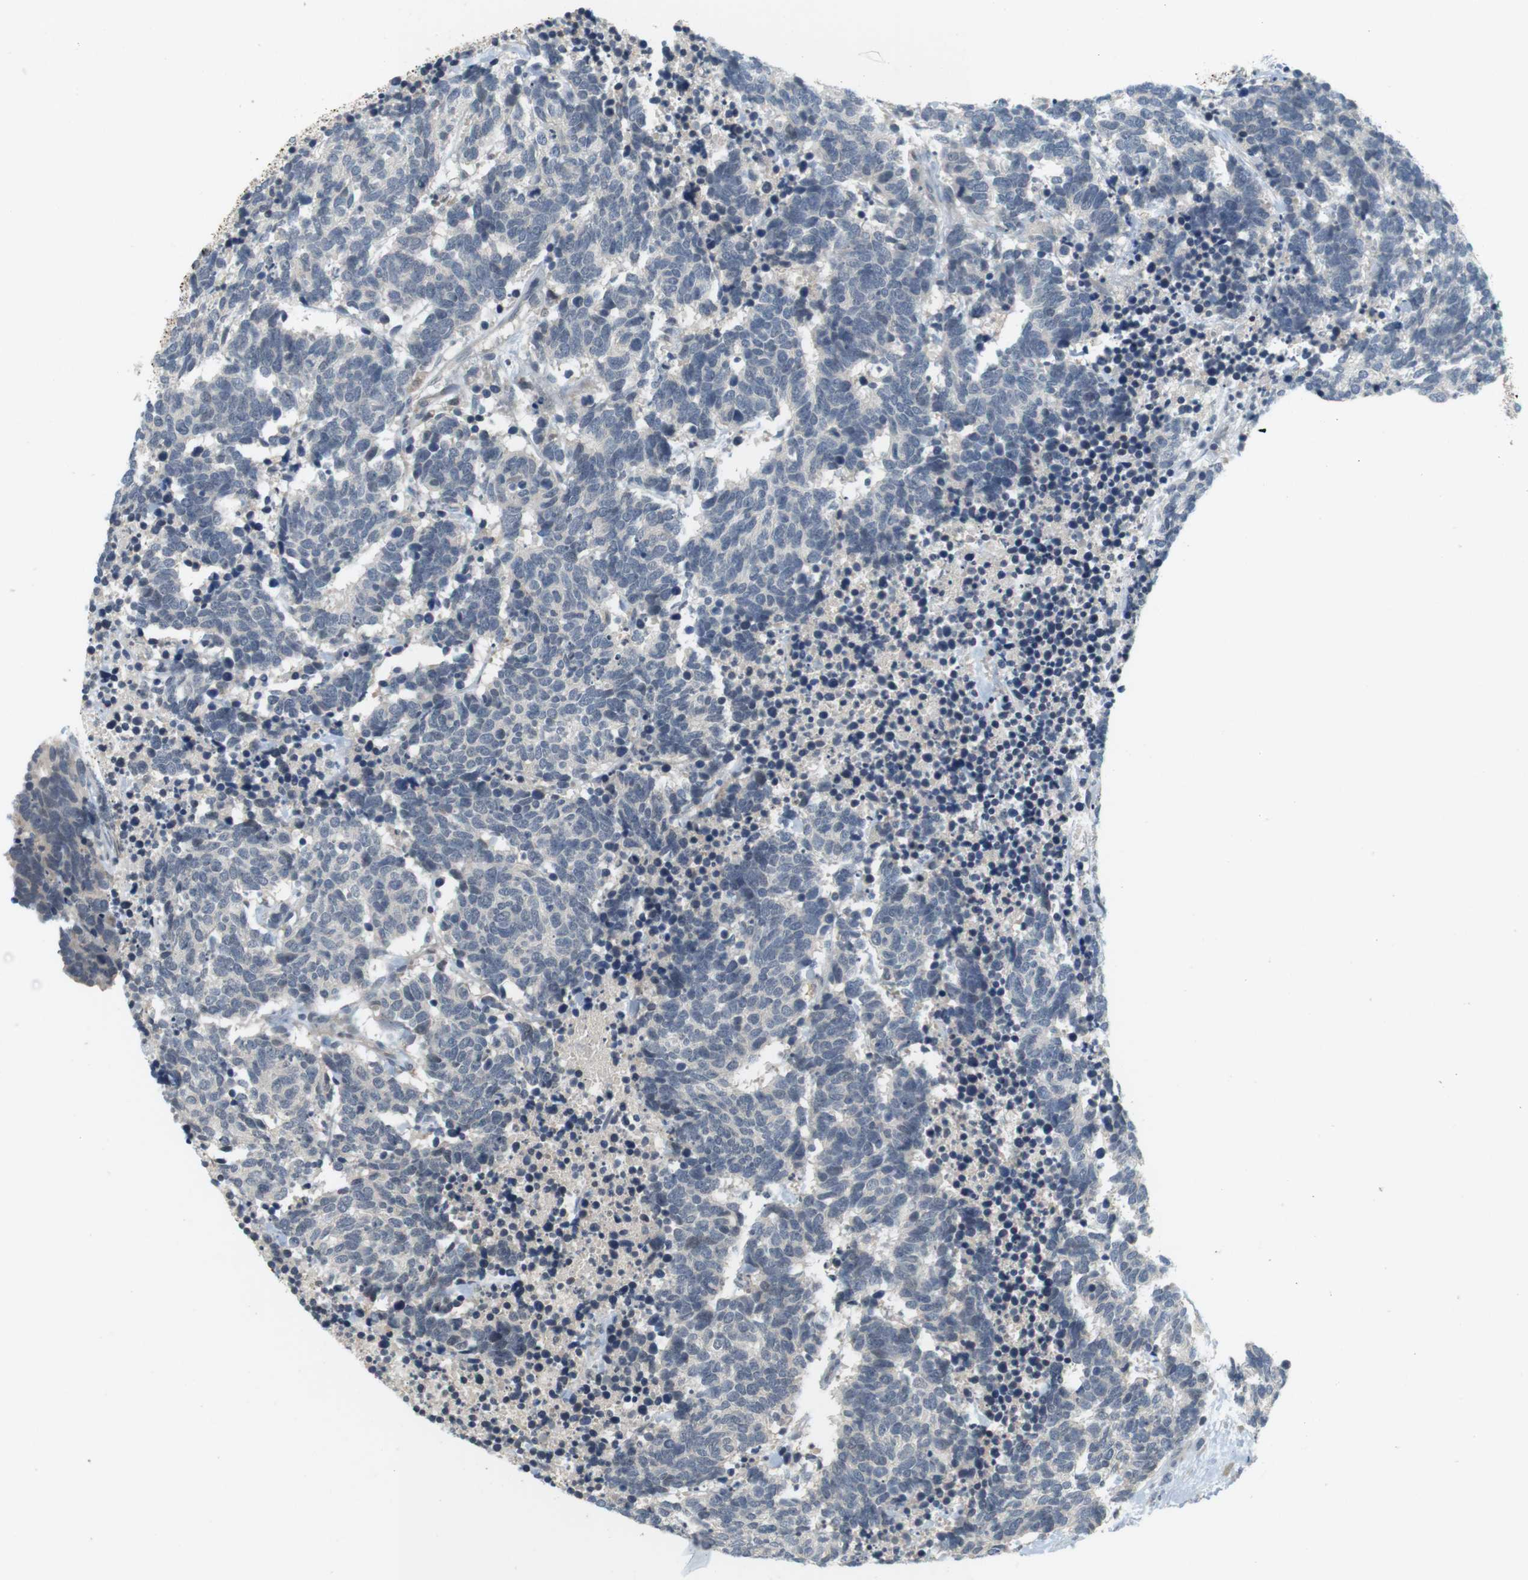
{"staining": {"intensity": "negative", "quantity": "none", "location": "none"}, "tissue": "carcinoid", "cell_type": "Tumor cells", "image_type": "cancer", "snomed": [{"axis": "morphology", "description": "Carcinoma, NOS"}, {"axis": "morphology", "description": "Carcinoid, malignant, NOS"}, {"axis": "topography", "description": "Urinary bladder"}], "caption": "Human carcinoma stained for a protein using immunohistochemistry displays no positivity in tumor cells.", "gene": "WNT7A", "patient": {"sex": "male", "age": 57}}